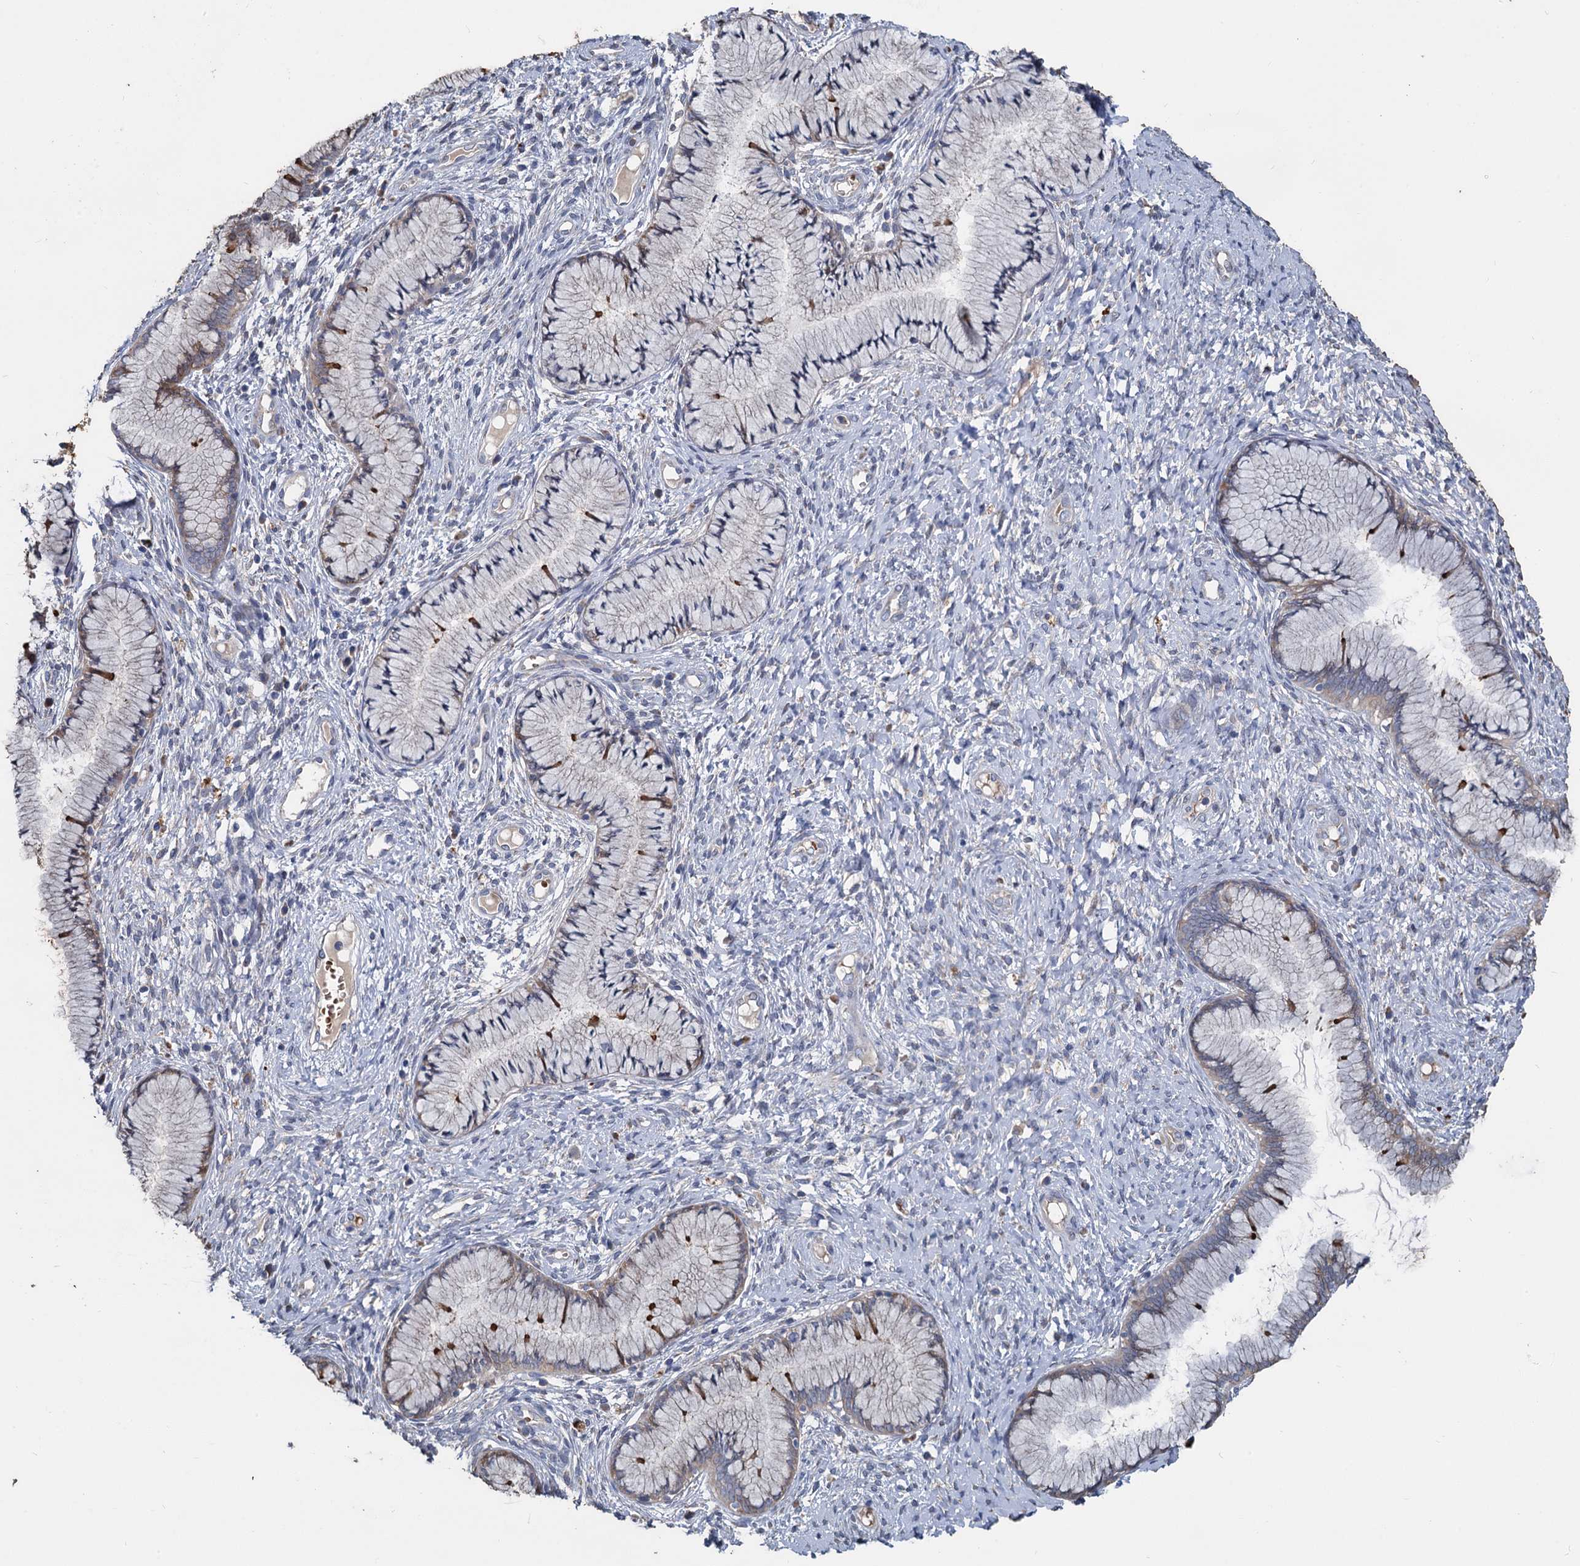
{"staining": {"intensity": "moderate", "quantity": "<25%", "location": "cytoplasmic/membranous"}, "tissue": "cervix", "cell_type": "Glandular cells", "image_type": "normal", "snomed": [{"axis": "morphology", "description": "Normal tissue, NOS"}, {"axis": "topography", "description": "Cervix"}], "caption": "Cervix stained with immunohistochemistry exhibits moderate cytoplasmic/membranous positivity in about <25% of glandular cells.", "gene": "TCTN2", "patient": {"sex": "female", "age": 42}}